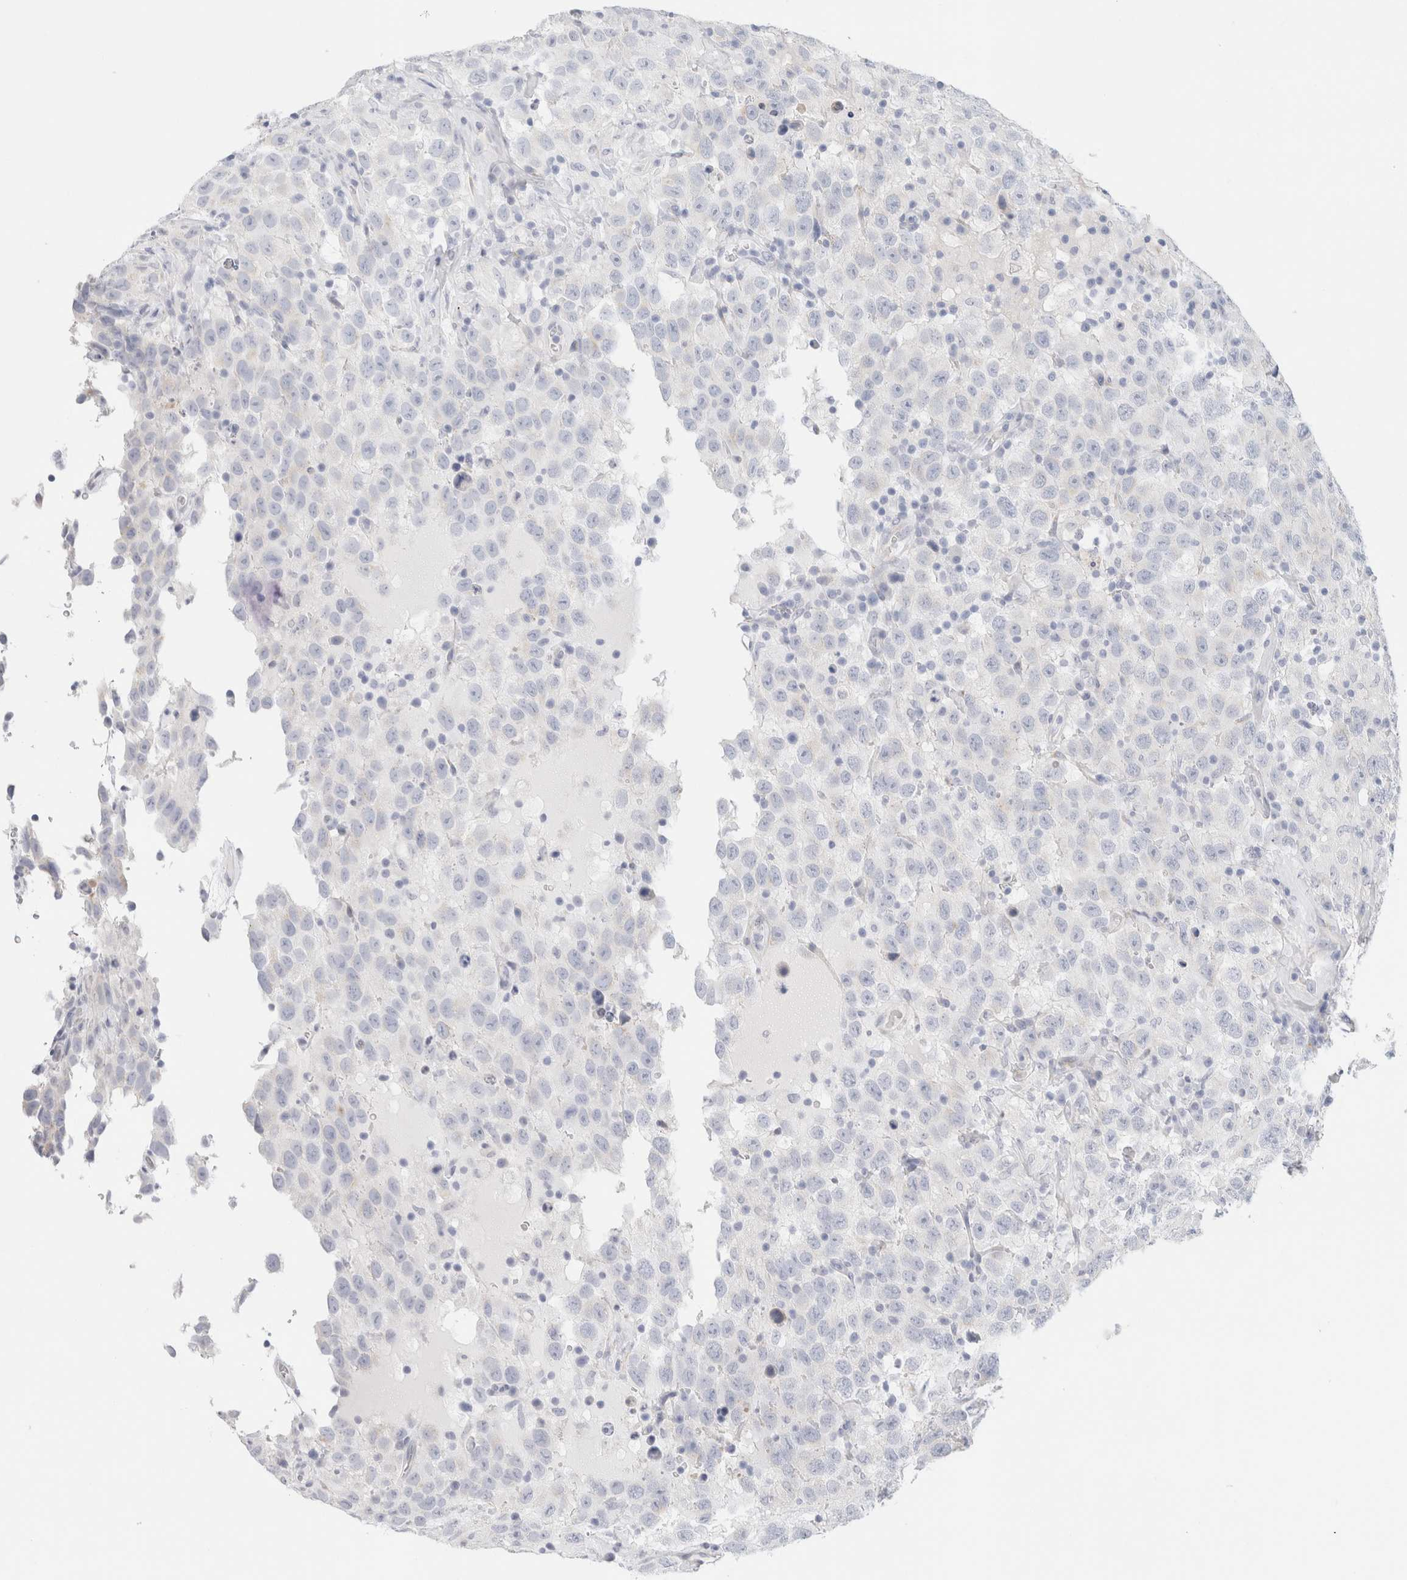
{"staining": {"intensity": "negative", "quantity": "none", "location": "none"}, "tissue": "testis cancer", "cell_type": "Tumor cells", "image_type": "cancer", "snomed": [{"axis": "morphology", "description": "Seminoma, NOS"}, {"axis": "topography", "description": "Testis"}], "caption": "A histopathology image of testis seminoma stained for a protein displays no brown staining in tumor cells. (Stains: DAB (3,3'-diaminobenzidine) immunohistochemistry with hematoxylin counter stain, Microscopy: brightfield microscopy at high magnification).", "gene": "RTN4", "patient": {"sex": "male", "age": 41}}